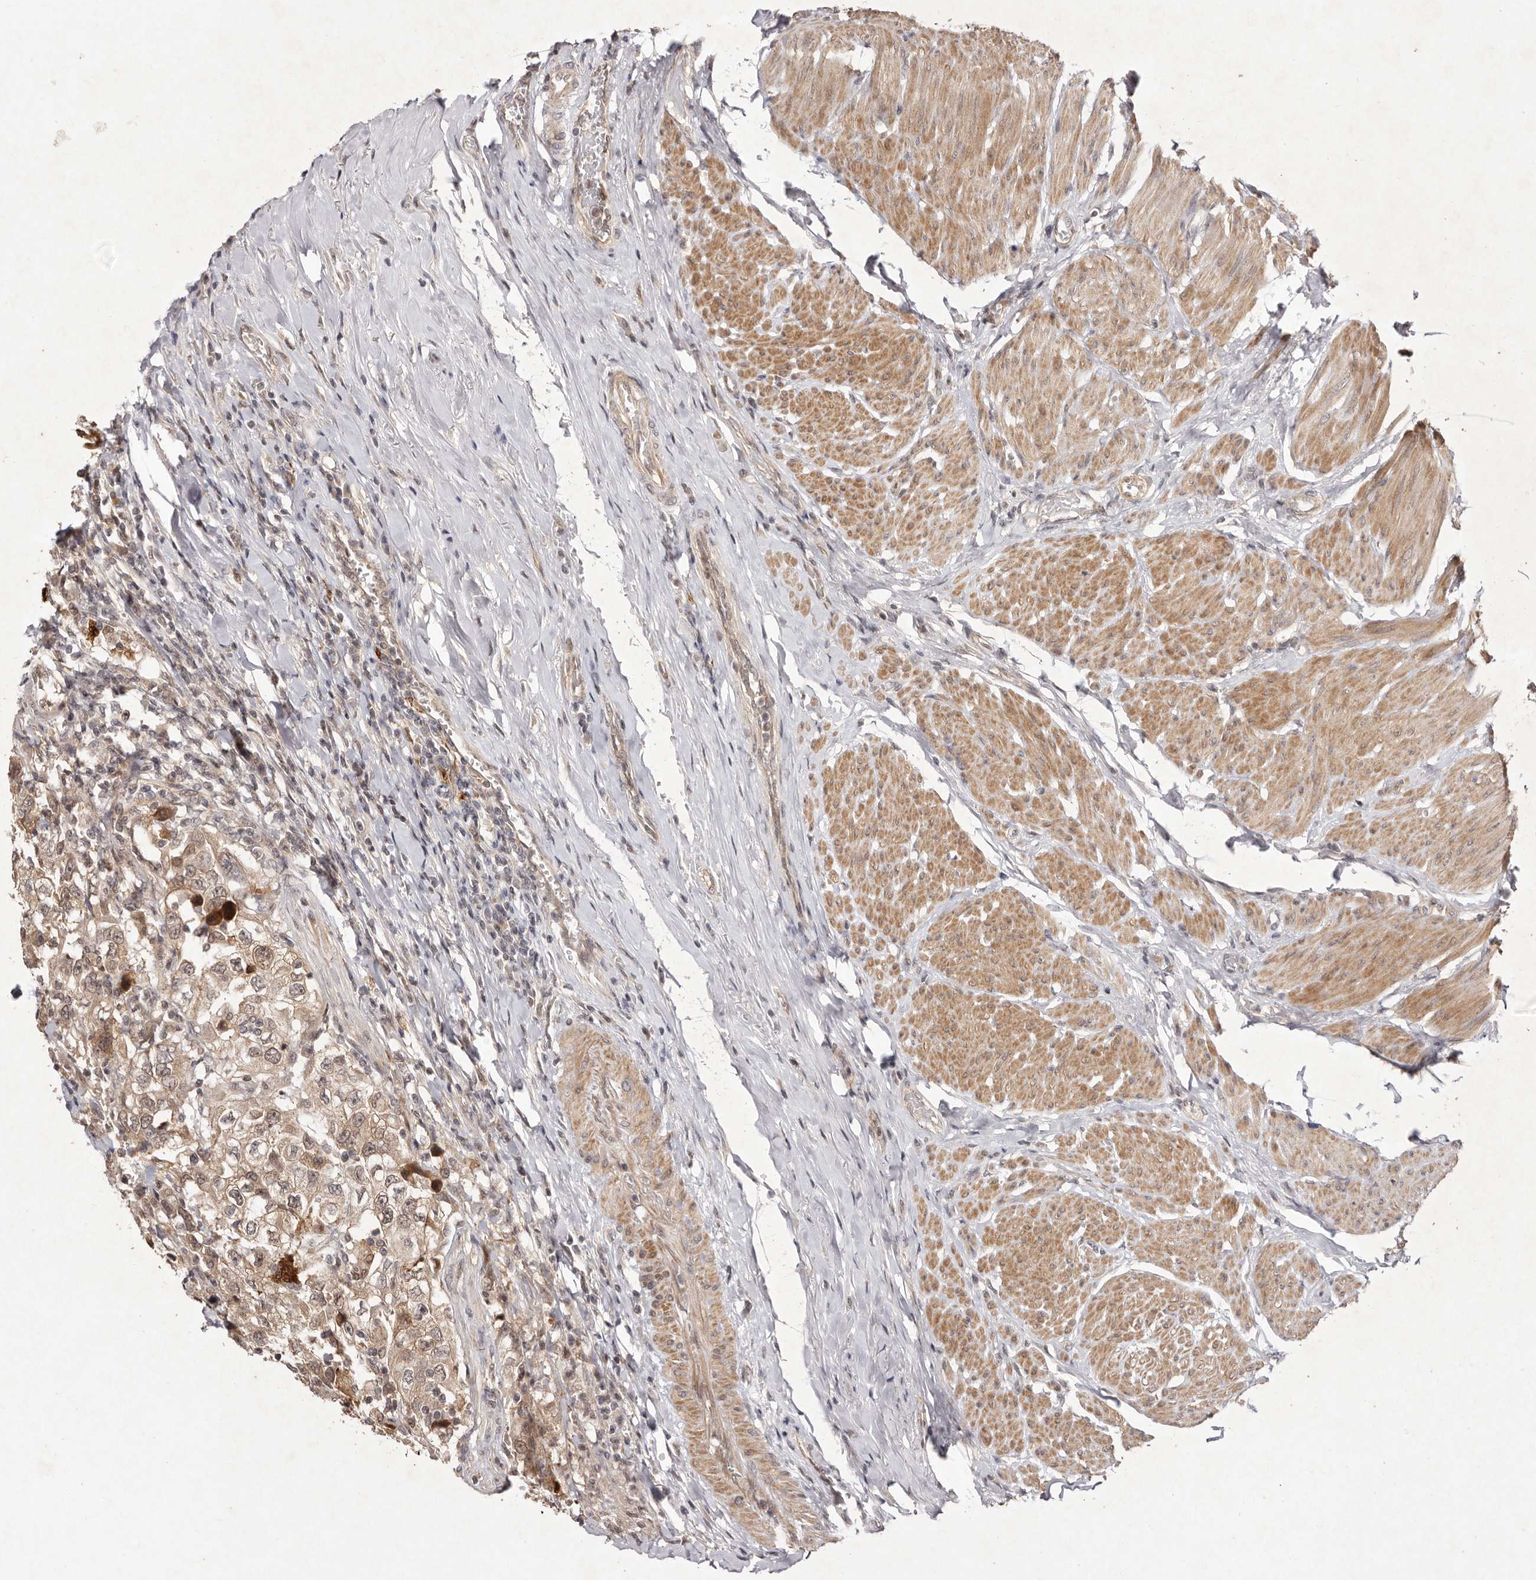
{"staining": {"intensity": "weak", "quantity": ">75%", "location": "cytoplasmic/membranous"}, "tissue": "urothelial cancer", "cell_type": "Tumor cells", "image_type": "cancer", "snomed": [{"axis": "morphology", "description": "Urothelial carcinoma, High grade"}, {"axis": "topography", "description": "Urinary bladder"}], "caption": "Immunohistochemical staining of urothelial cancer displays low levels of weak cytoplasmic/membranous positivity in approximately >75% of tumor cells. (DAB = brown stain, brightfield microscopy at high magnification).", "gene": "BUD31", "patient": {"sex": "female", "age": 80}}